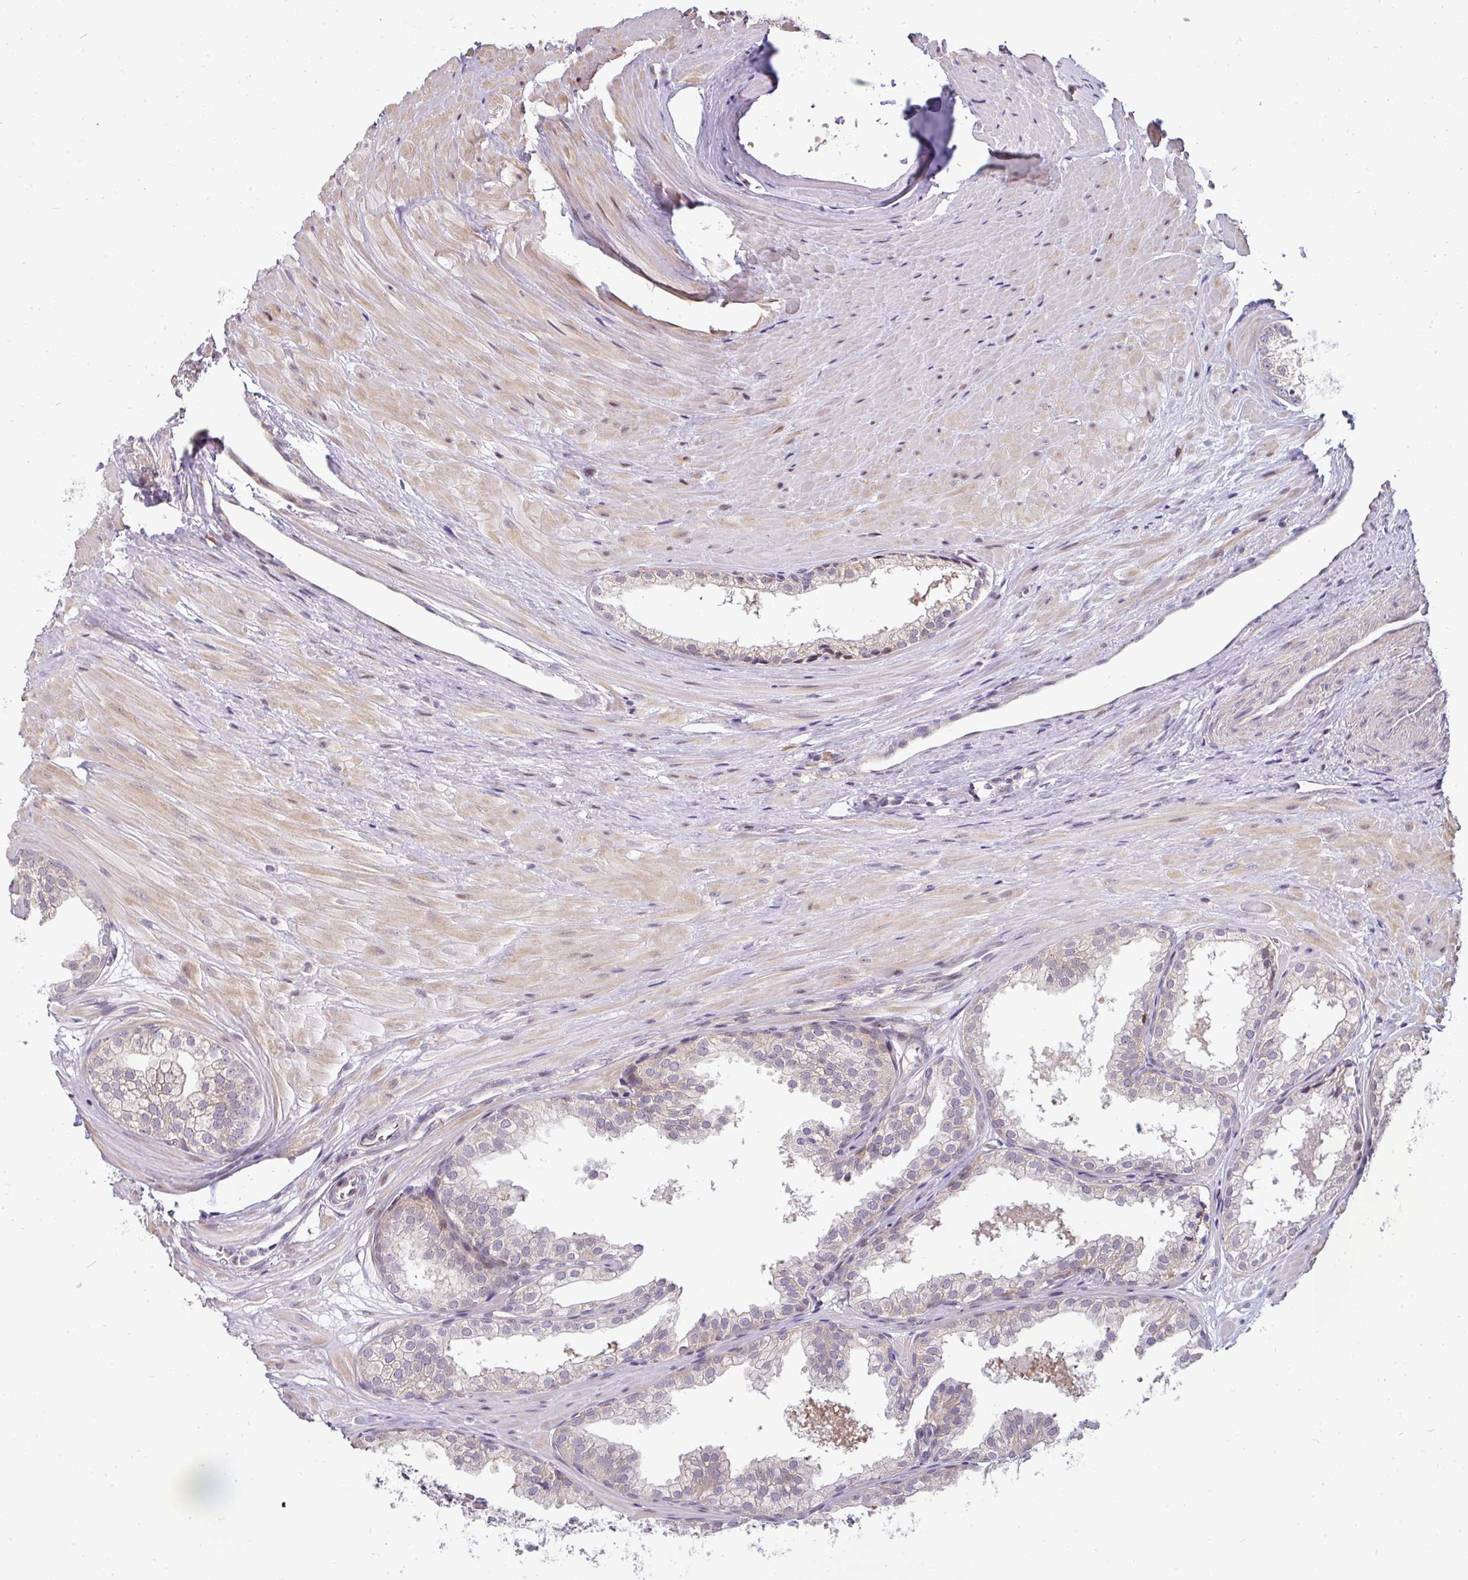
{"staining": {"intensity": "moderate", "quantity": "25%-75%", "location": "cytoplasmic/membranous,nuclear"}, "tissue": "prostate", "cell_type": "Glandular cells", "image_type": "normal", "snomed": [{"axis": "morphology", "description": "Normal tissue, NOS"}, {"axis": "topography", "description": "Prostate"}, {"axis": "topography", "description": "Peripheral nerve tissue"}], "caption": "Glandular cells exhibit medium levels of moderate cytoplasmic/membranous,nuclear expression in about 25%-75% of cells in benign human prostate. (DAB (3,3'-diaminobenzidine) IHC, brown staining for protein, blue staining for nuclei).", "gene": "MAZ", "patient": {"sex": "male", "age": 55}}